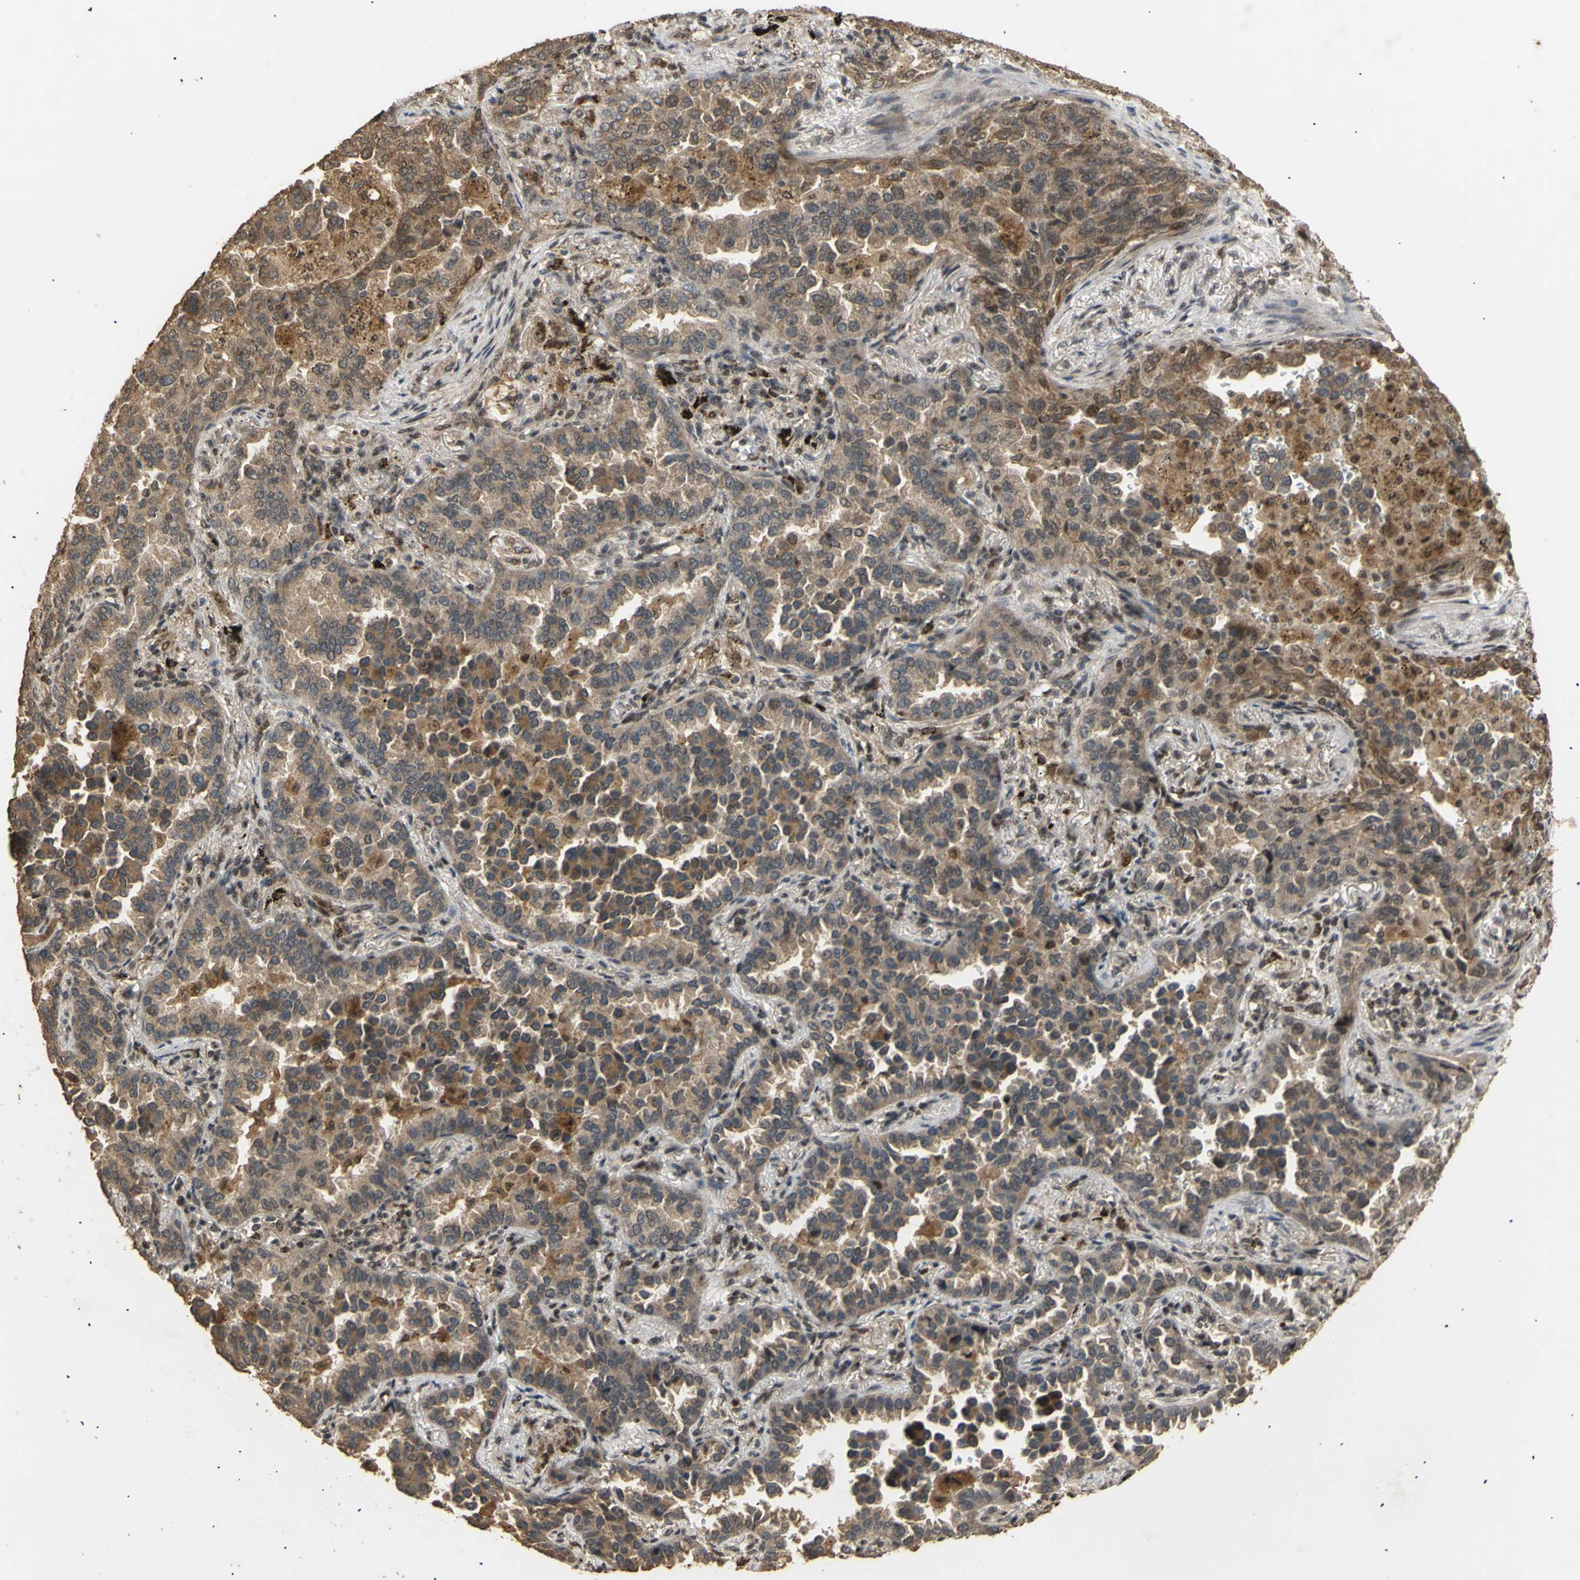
{"staining": {"intensity": "moderate", "quantity": ">75%", "location": "cytoplasmic/membranous"}, "tissue": "lung cancer", "cell_type": "Tumor cells", "image_type": "cancer", "snomed": [{"axis": "morphology", "description": "Normal tissue, NOS"}, {"axis": "morphology", "description": "Adenocarcinoma, NOS"}, {"axis": "topography", "description": "Lung"}], "caption": "Immunohistochemistry (IHC) staining of lung cancer, which displays medium levels of moderate cytoplasmic/membranous expression in about >75% of tumor cells indicating moderate cytoplasmic/membranous protein expression. The staining was performed using DAB (3,3'-diaminobenzidine) (brown) for protein detection and nuclei were counterstained in hematoxylin (blue).", "gene": "GTF2E2", "patient": {"sex": "male", "age": 59}}